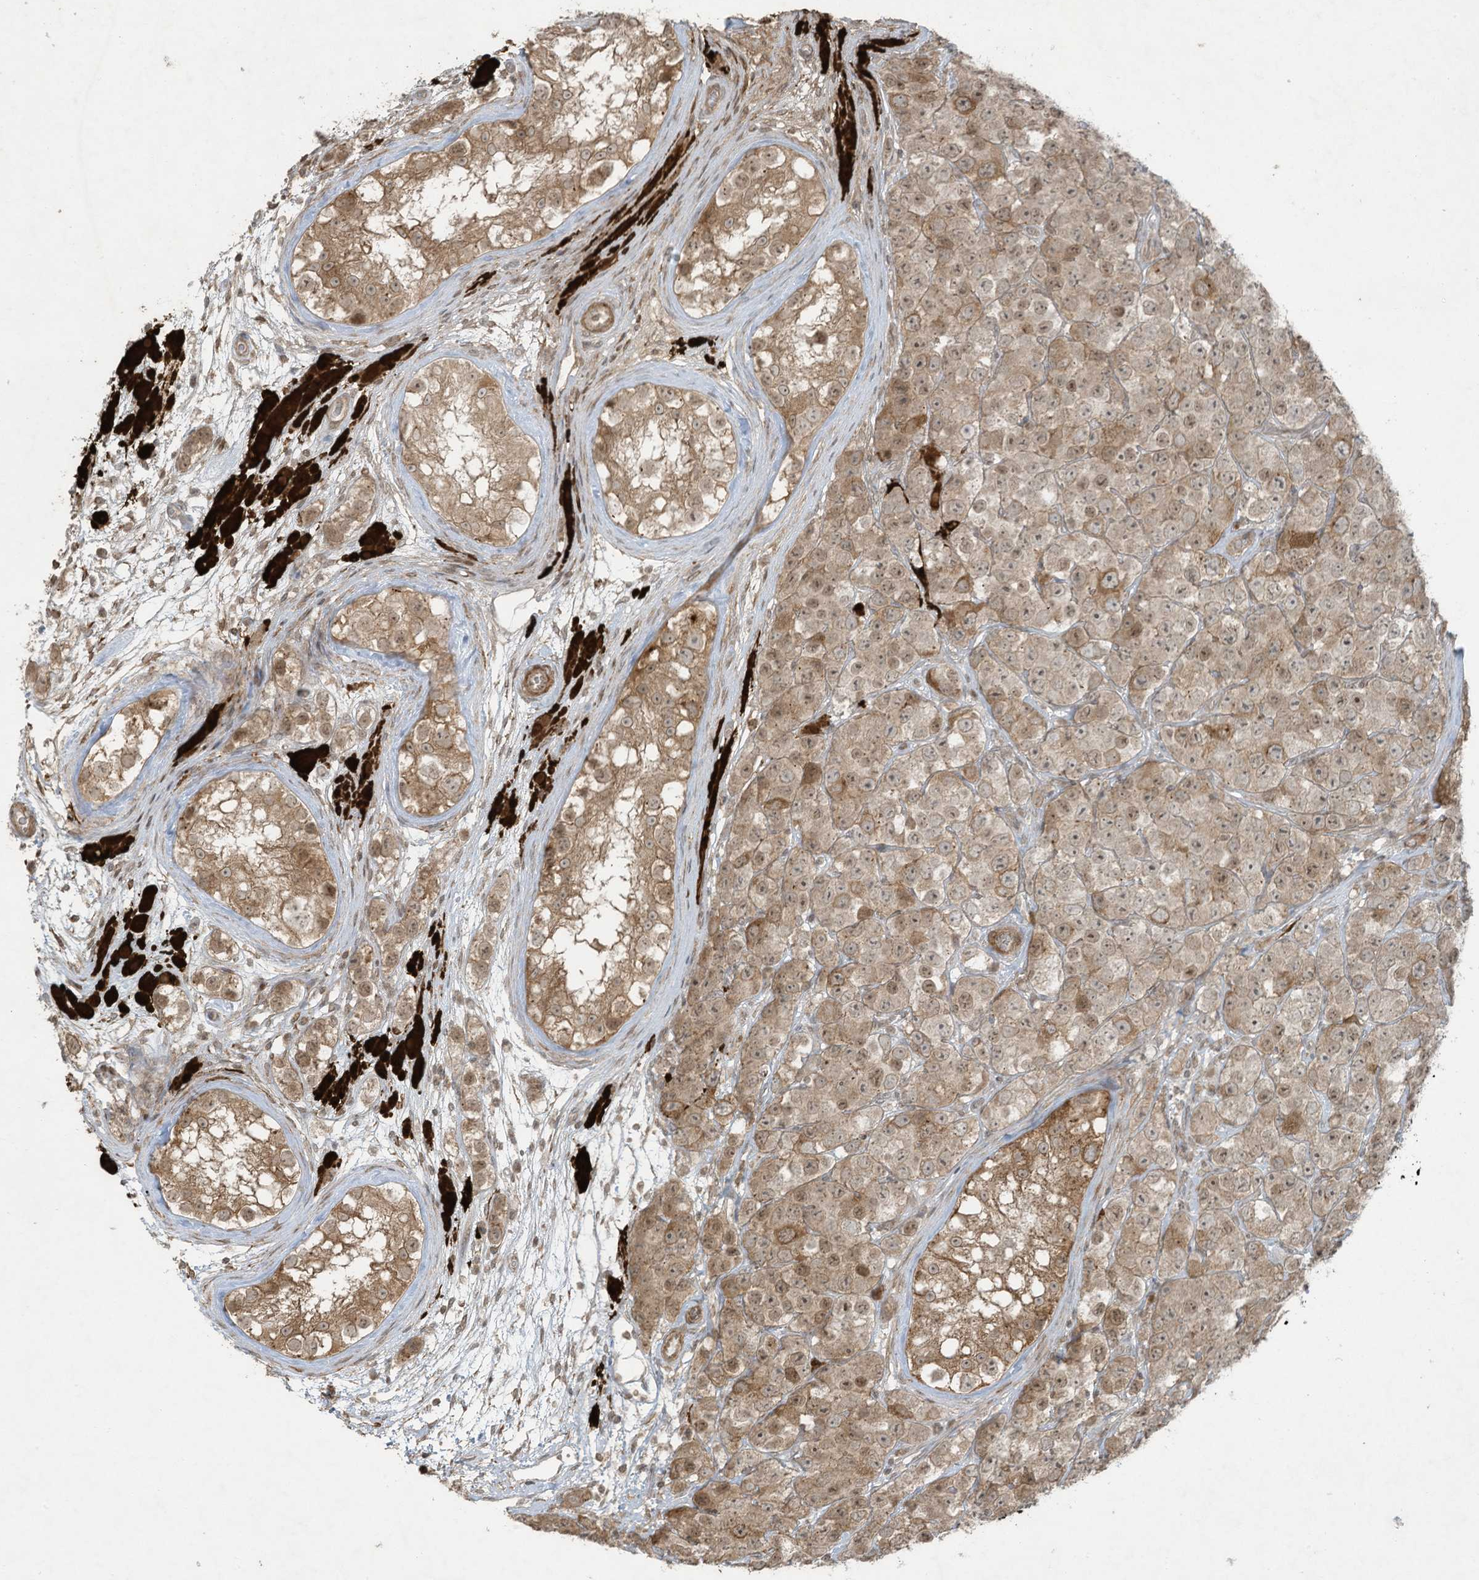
{"staining": {"intensity": "moderate", "quantity": ">75%", "location": "cytoplasmic/membranous"}, "tissue": "testis cancer", "cell_type": "Tumor cells", "image_type": "cancer", "snomed": [{"axis": "morphology", "description": "Seminoma, NOS"}, {"axis": "topography", "description": "Testis"}], "caption": "Testis cancer stained for a protein exhibits moderate cytoplasmic/membranous positivity in tumor cells. (Brightfield microscopy of DAB IHC at high magnification).", "gene": "ZNF263", "patient": {"sex": "male", "age": 28}}